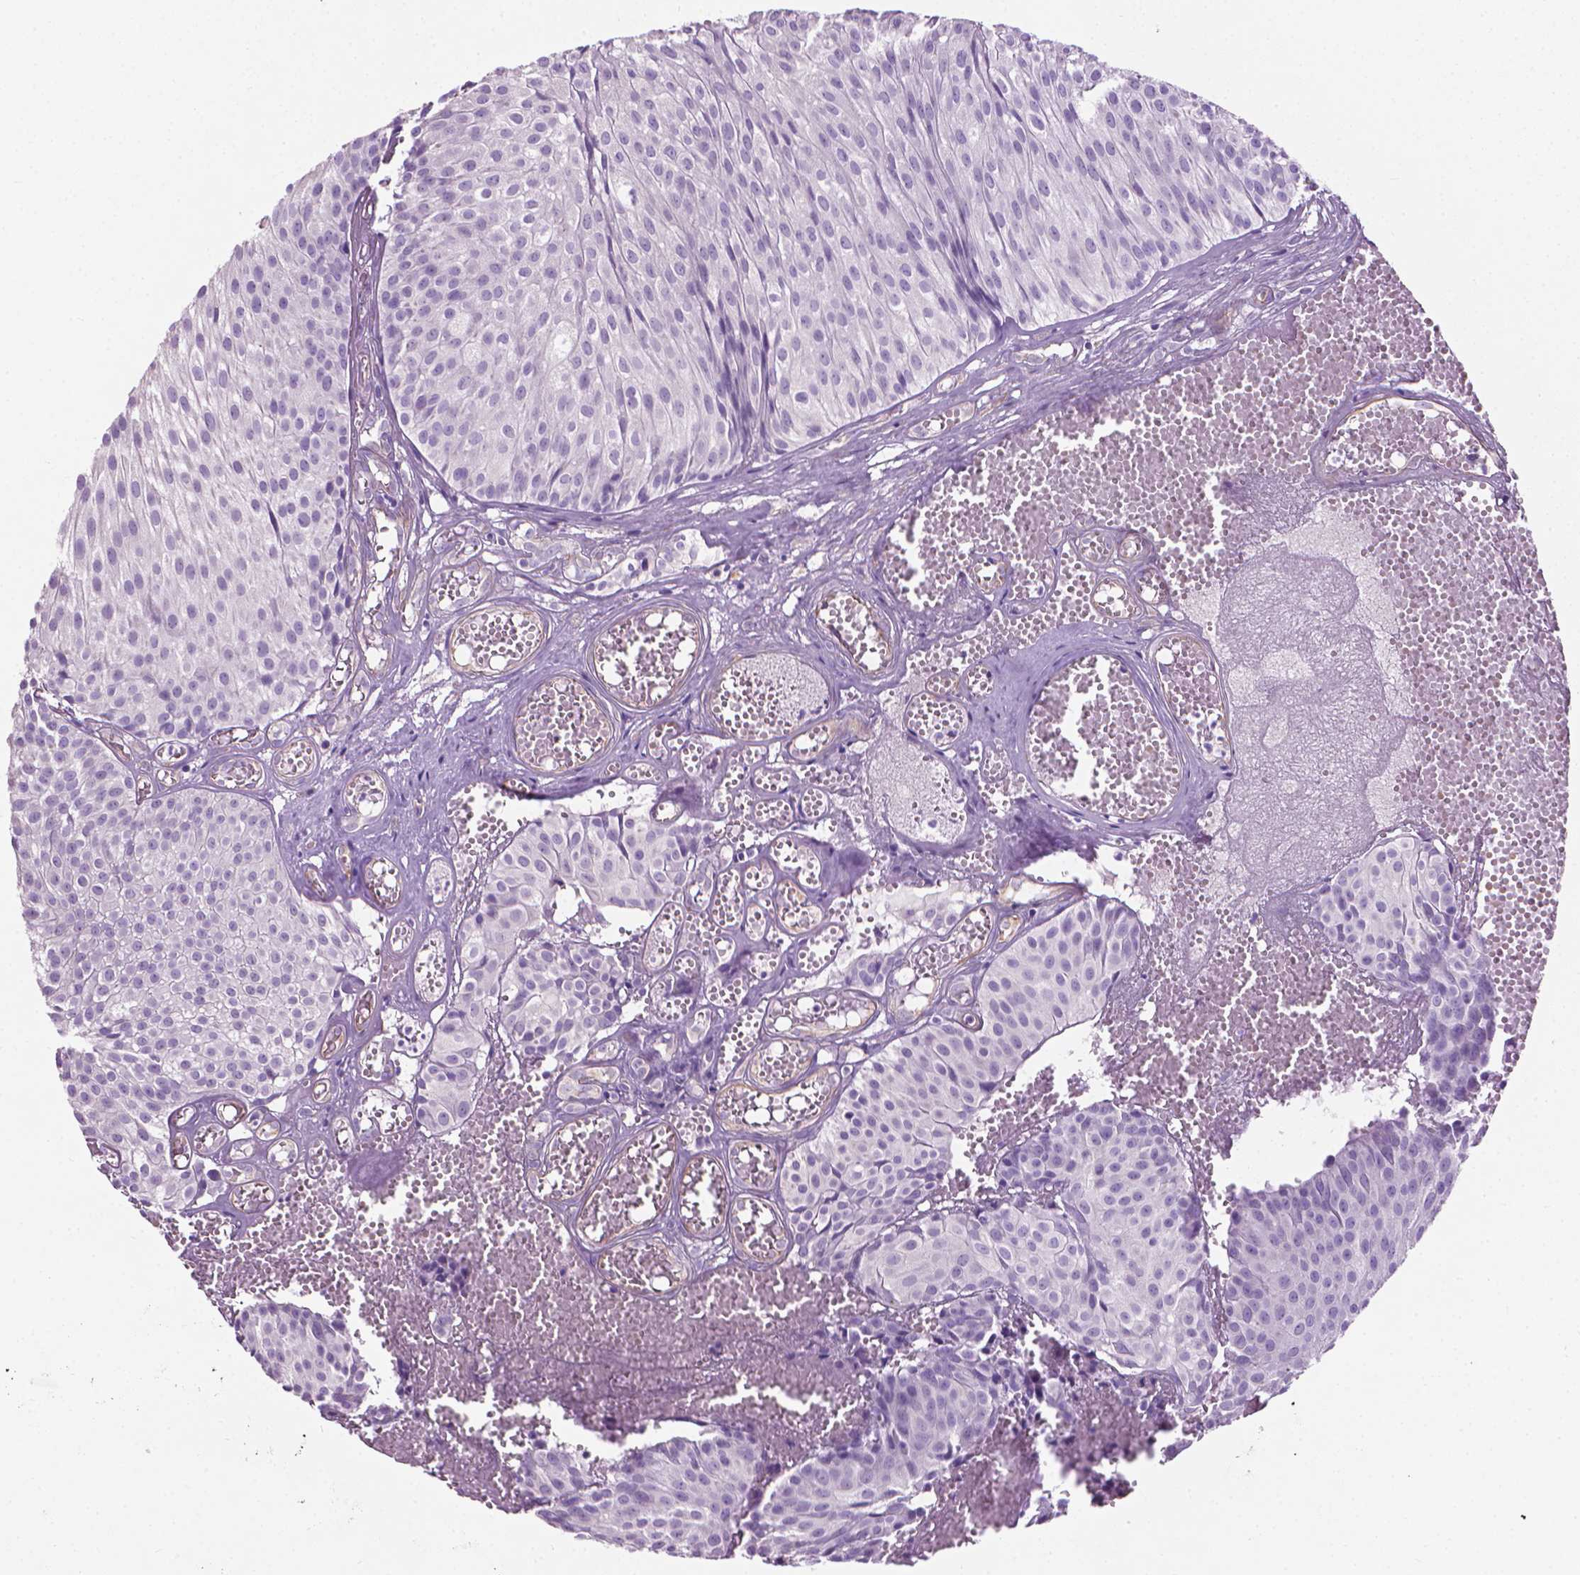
{"staining": {"intensity": "negative", "quantity": "none", "location": "none"}, "tissue": "urothelial cancer", "cell_type": "Tumor cells", "image_type": "cancer", "snomed": [{"axis": "morphology", "description": "Urothelial carcinoma, Low grade"}, {"axis": "topography", "description": "Urinary bladder"}], "caption": "A high-resolution histopathology image shows immunohistochemistry staining of urothelial cancer, which shows no significant expression in tumor cells.", "gene": "KRT73", "patient": {"sex": "male", "age": 63}}